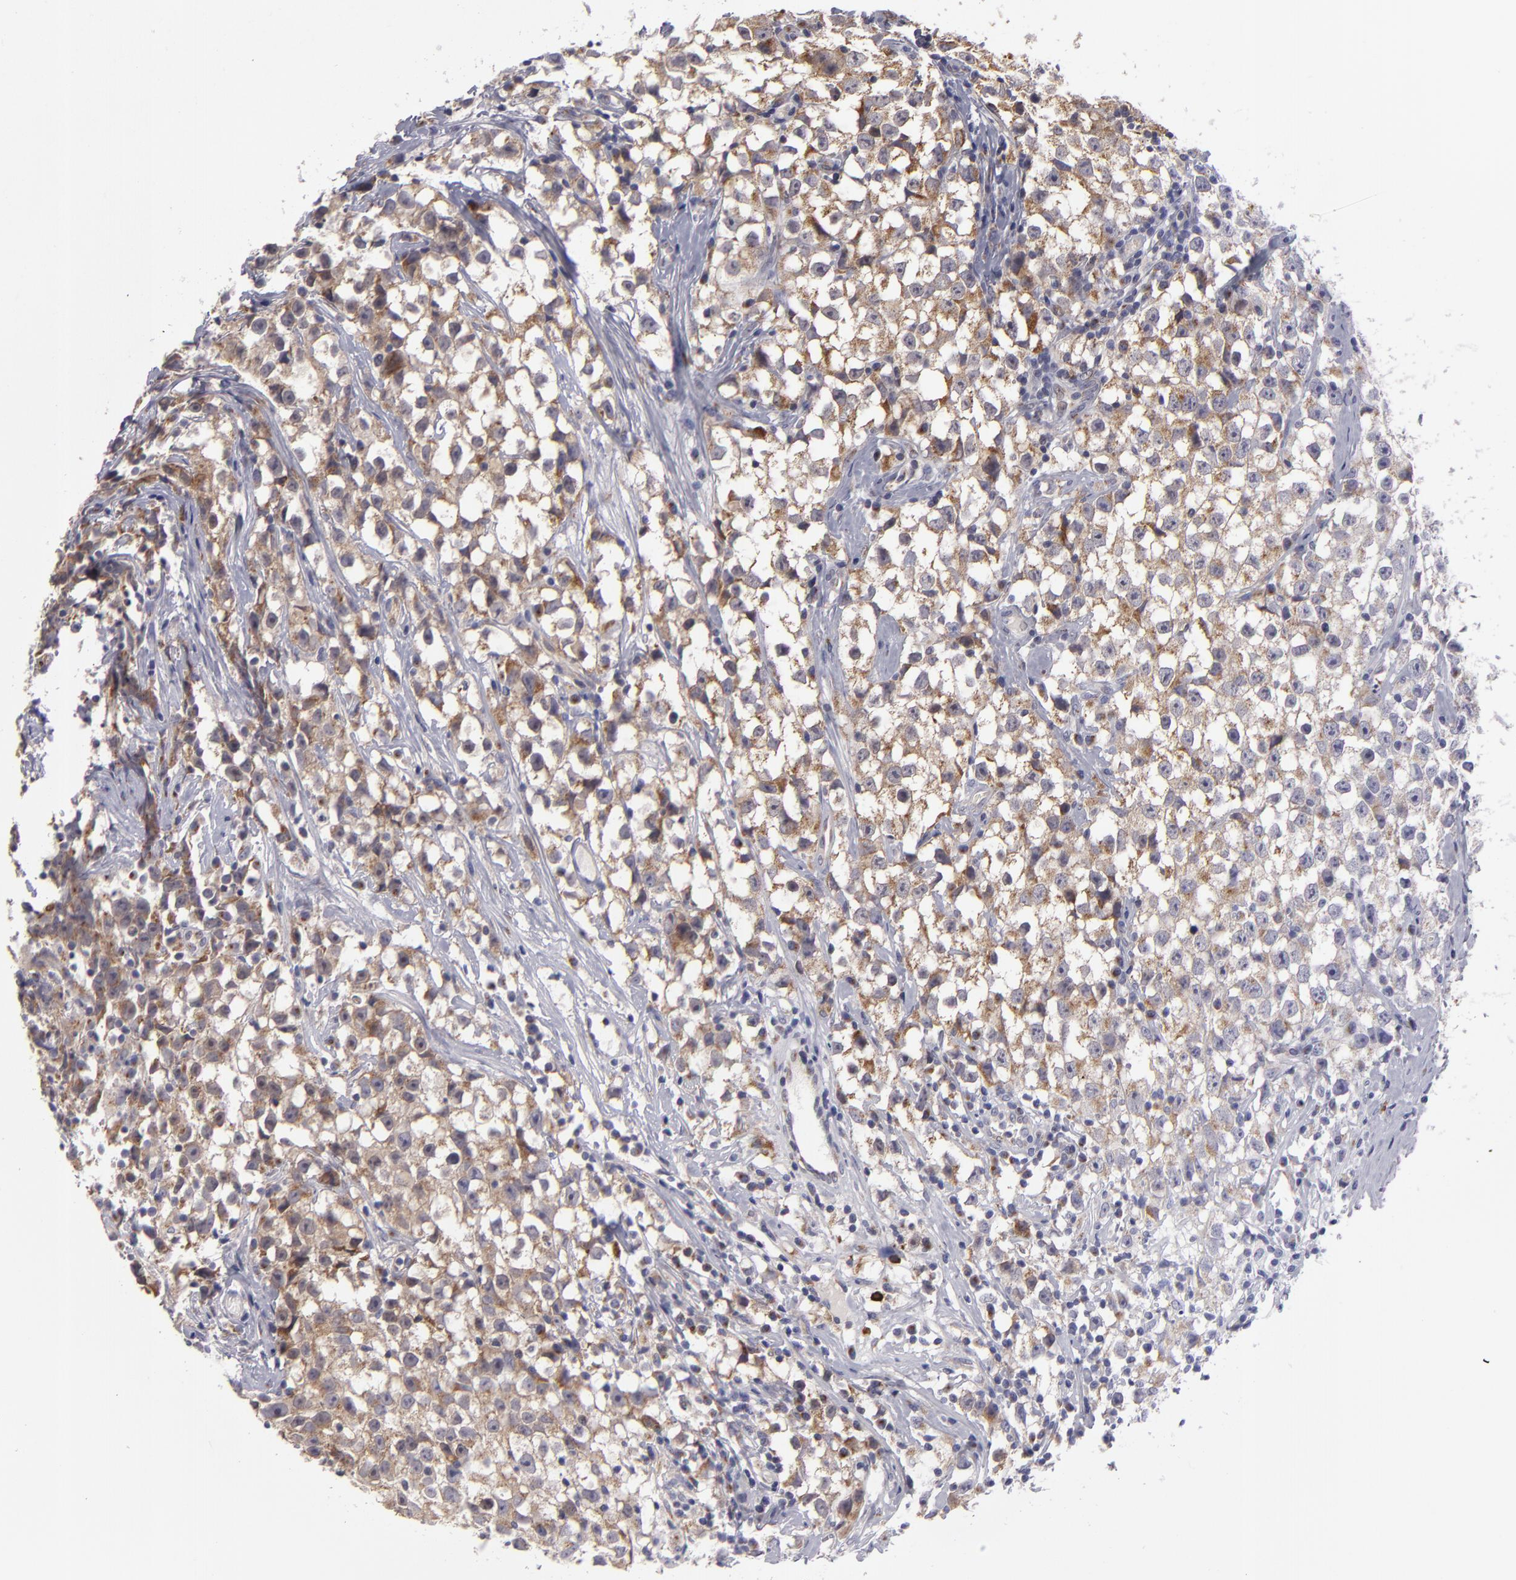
{"staining": {"intensity": "moderate", "quantity": ">75%", "location": "cytoplasmic/membranous"}, "tissue": "testis cancer", "cell_type": "Tumor cells", "image_type": "cancer", "snomed": [{"axis": "morphology", "description": "Seminoma, NOS"}, {"axis": "topography", "description": "Testis"}], "caption": "This photomicrograph exhibits IHC staining of human testis cancer, with medium moderate cytoplasmic/membranous expression in about >75% of tumor cells.", "gene": "SH2D4A", "patient": {"sex": "male", "age": 35}}